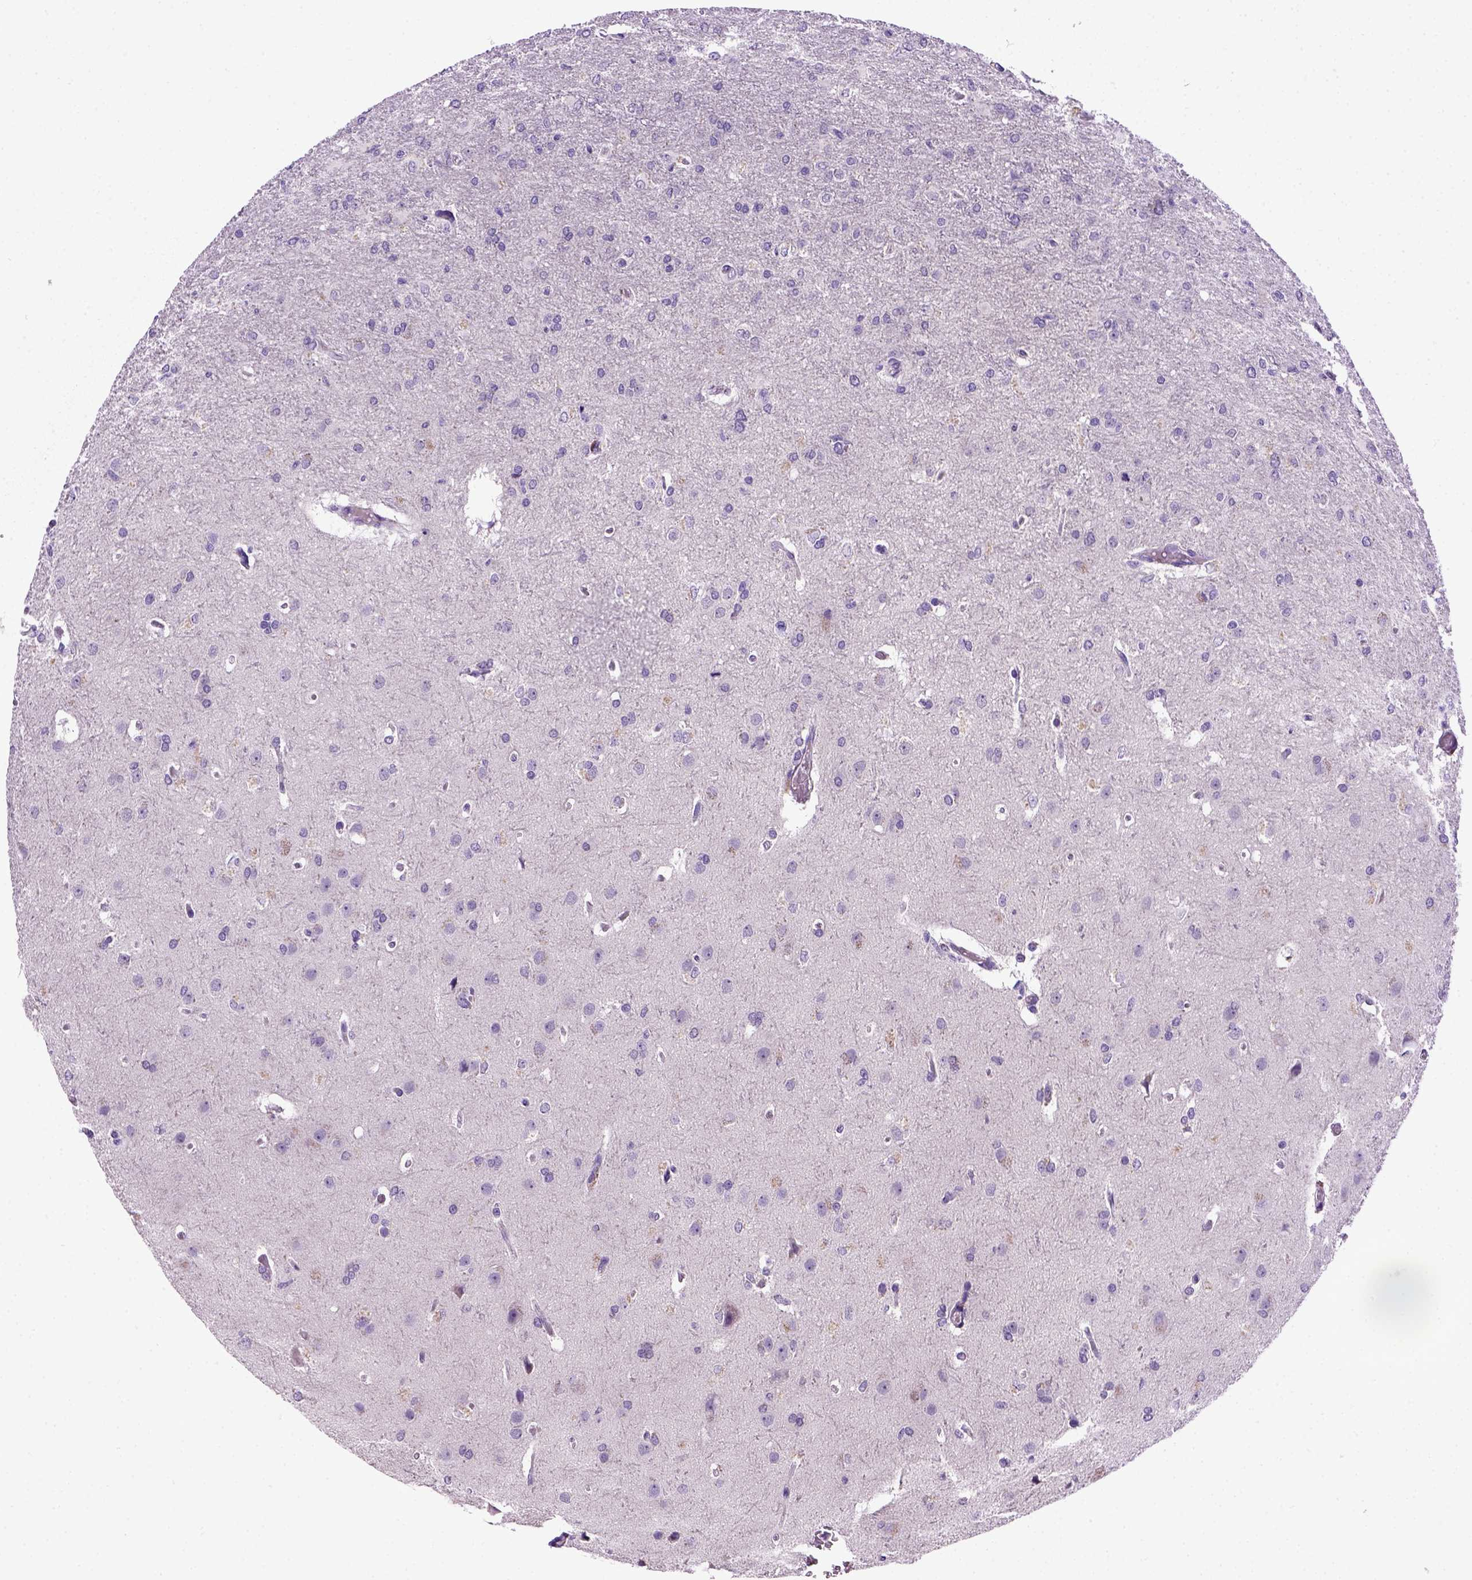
{"staining": {"intensity": "negative", "quantity": "none", "location": "none"}, "tissue": "glioma", "cell_type": "Tumor cells", "image_type": "cancer", "snomed": [{"axis": "morphology", "description": "Glioma, malignant, High grade"}, {"axis": "topography", "description": "Brain"}], "caption": "Protein analysis of malignant glioma (high-grade) shows no significant expression in tumor cells.", "gene": "CDH1", "patient": {"sex": "male", "age": 68}}